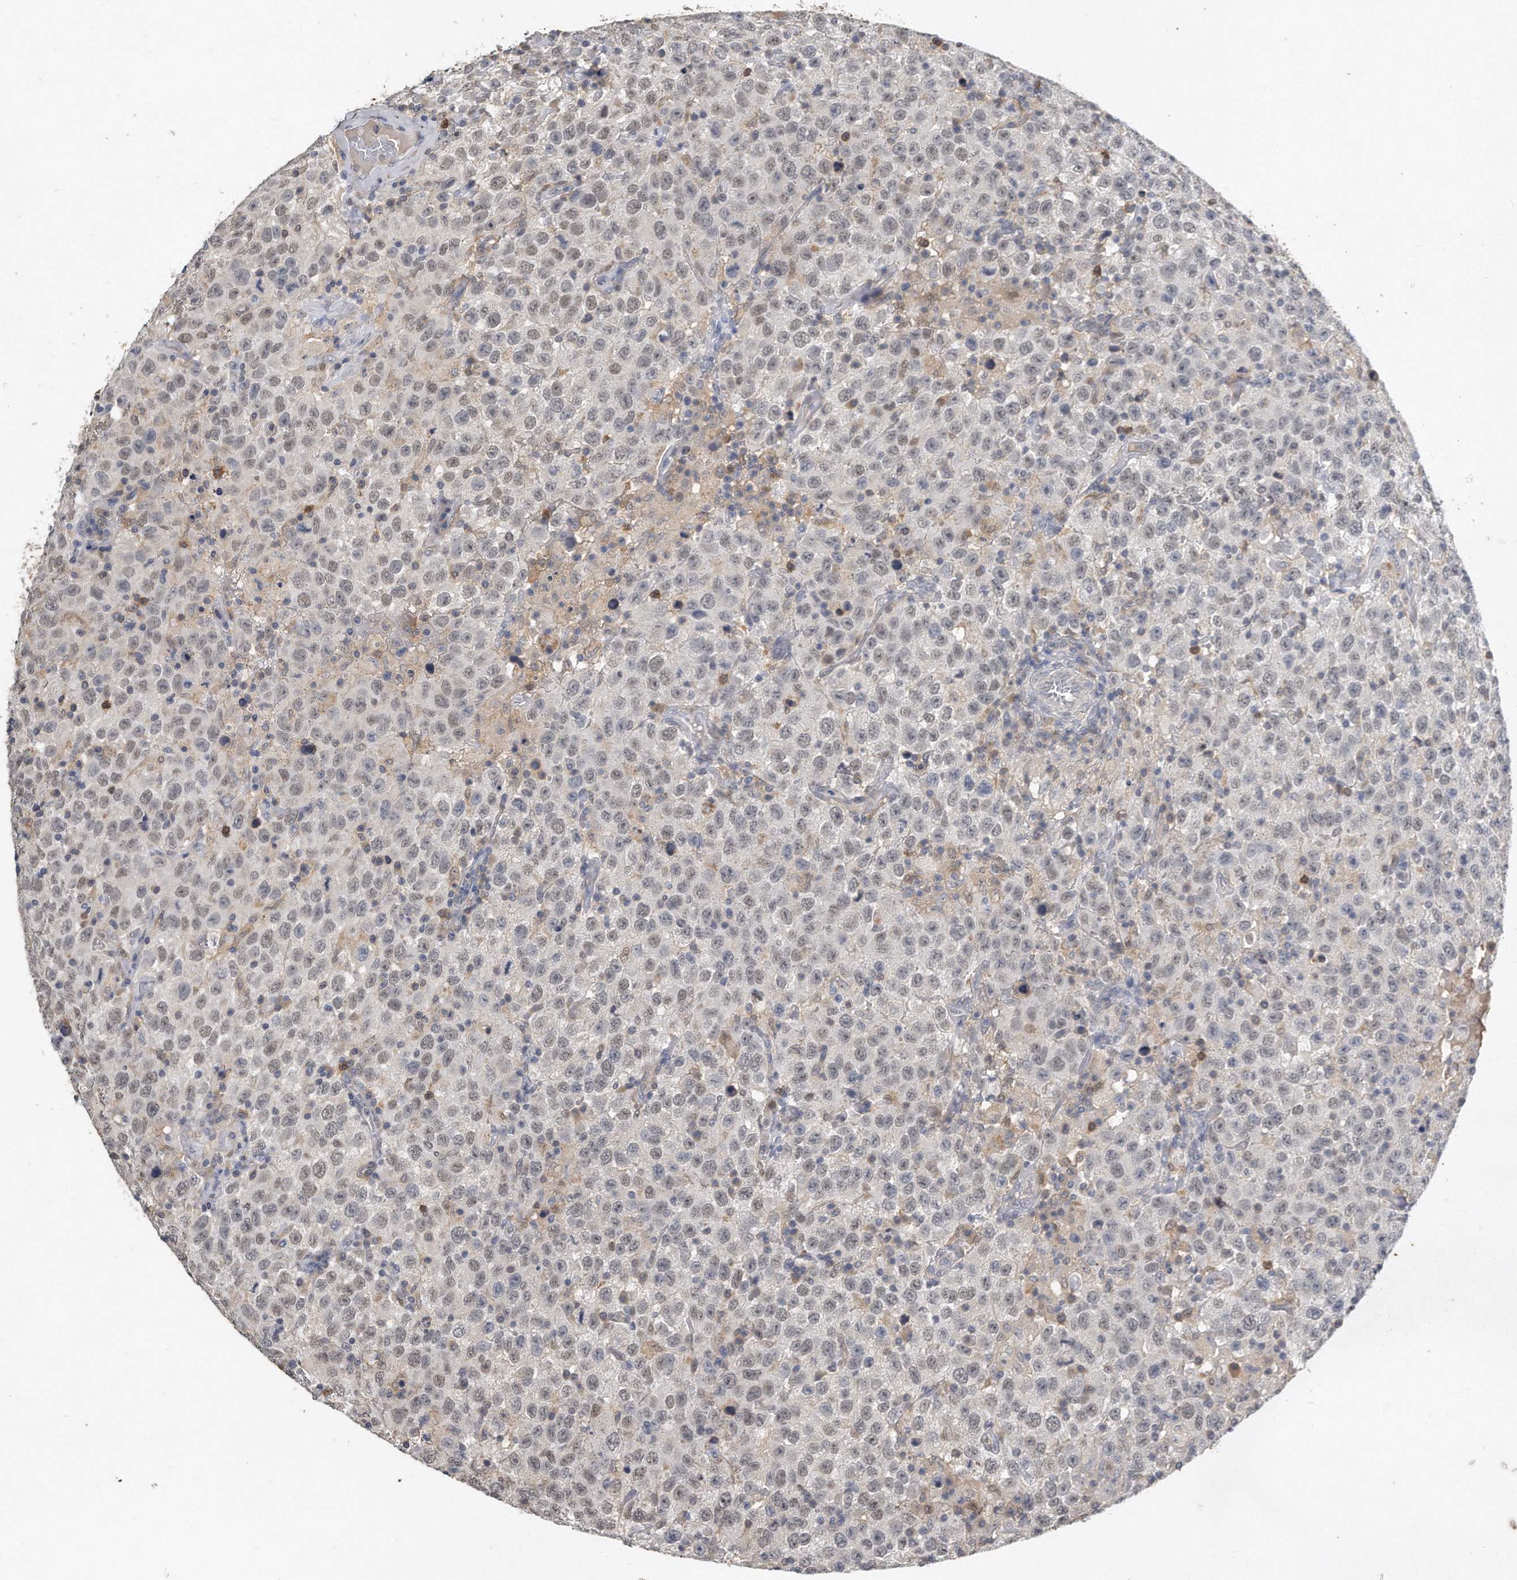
{"staining": {"intensity": "weak", "quantity": "25%-75%", "location": "nuclear"}, "tissue": "testis cancer", "cell_type": "Tumor cells", "image_type": "cancer", "snomed": [{"axis": "morphology", "description": "Seminoma, NOS"}, {"axis": "topography", "description": "Testis"}], "caption": "Protein expression analysis of testis cancer displays weak nuclear expression in approximately 25%-75% of tumor cells.", "gene": "CAMK1", "patient": {"sex": "male", "age": 41}}